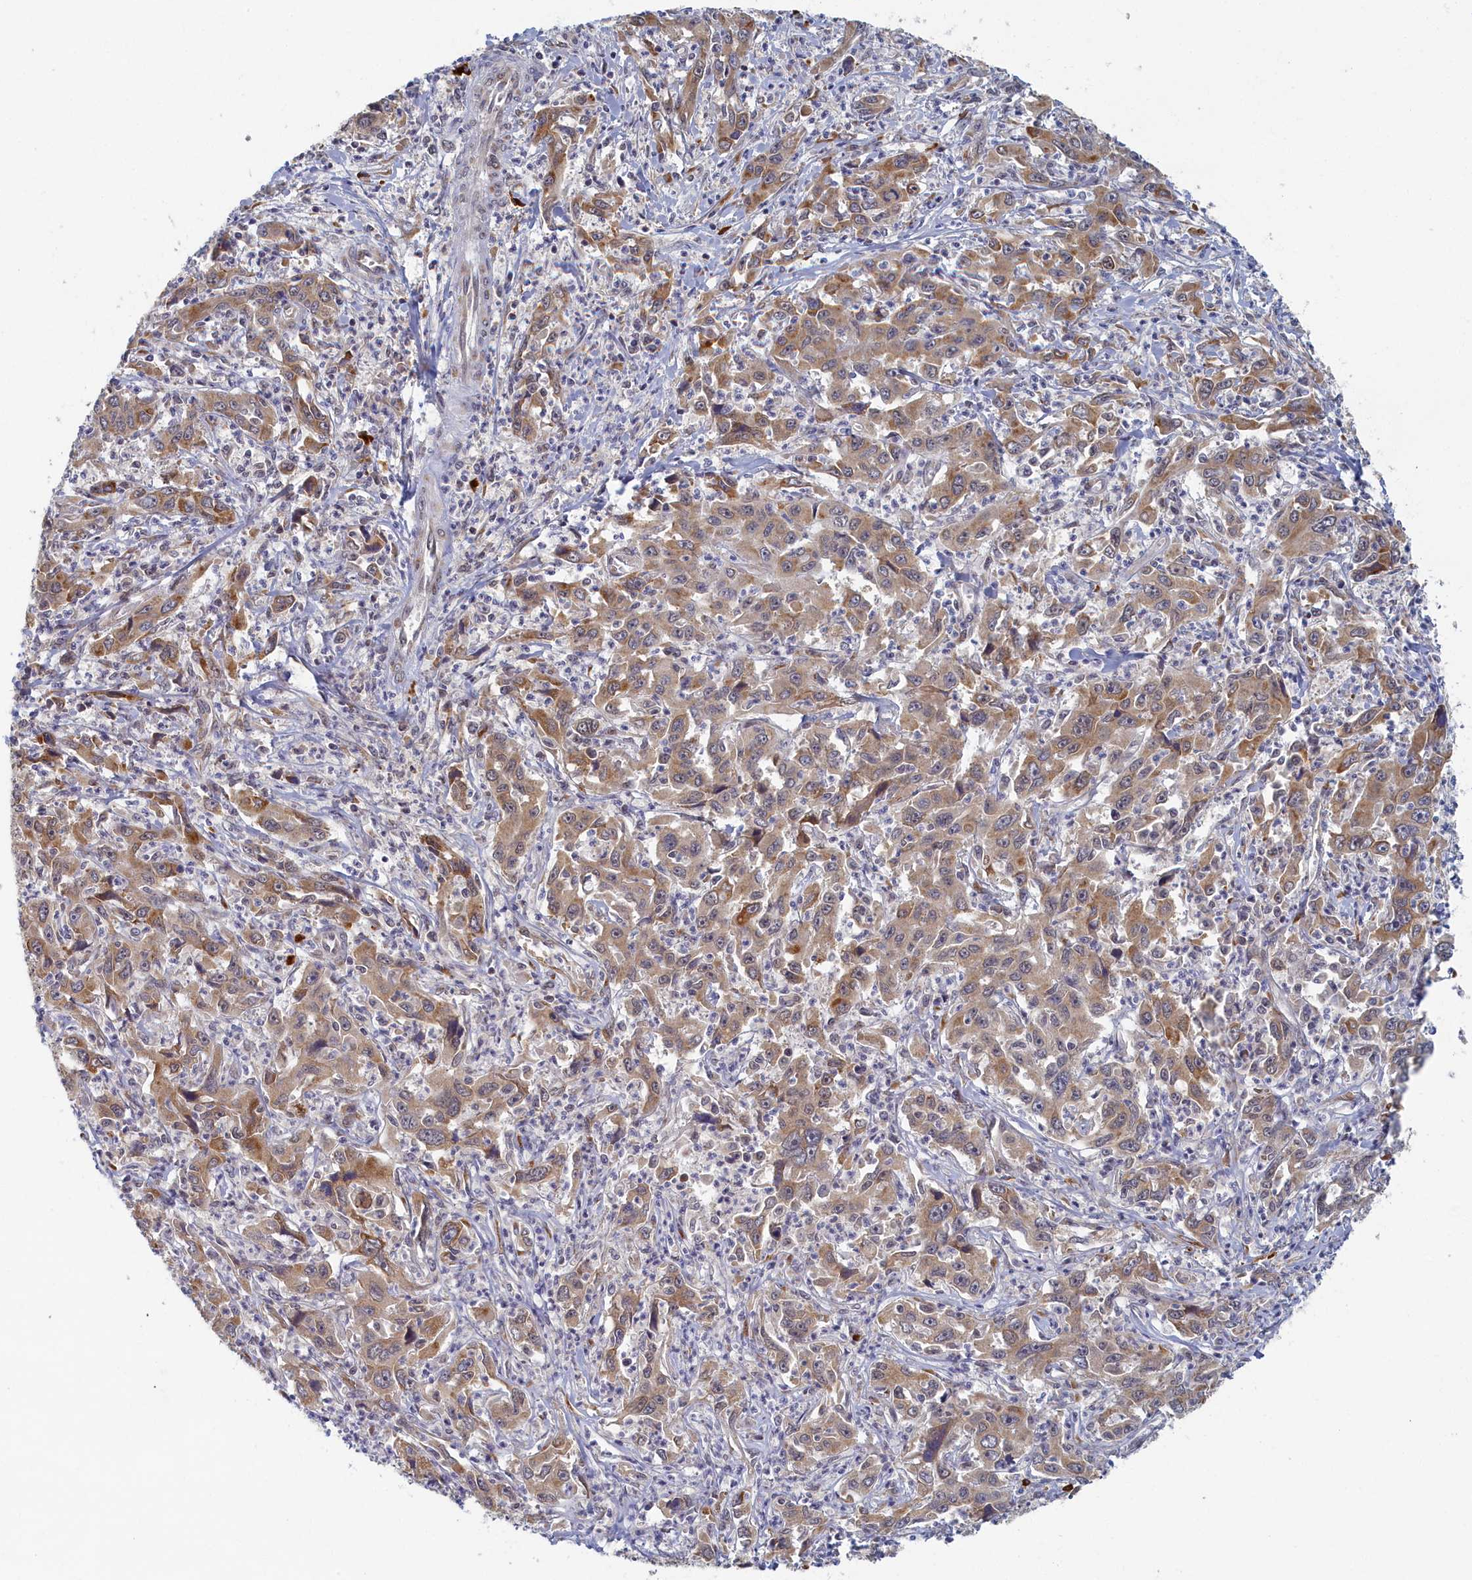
{"staining": {"intensity": "moderate", "quantity": ">75%", "location": "cytoplasmic/membranous"}, "tissue": "liver cancer", "cell_type": "Tumor cells", "image_type": "cancer", "snomed": [{"axis": "morphology", "description": "Carcinoma, Hepatocellular, NOS"}, {"axis": "topography", "description": "Liver"}], "caption": "A high-resolution image shows immunohistochemistry (IHC) staining of liver cancer (hepatocellular carcinoma), which demonstrates moderate cytoplasmic/membranous positivity in about >75% of tumor cells.", "gene": "DNAJC17", "patient": {"sex": "male", "age": 63}}